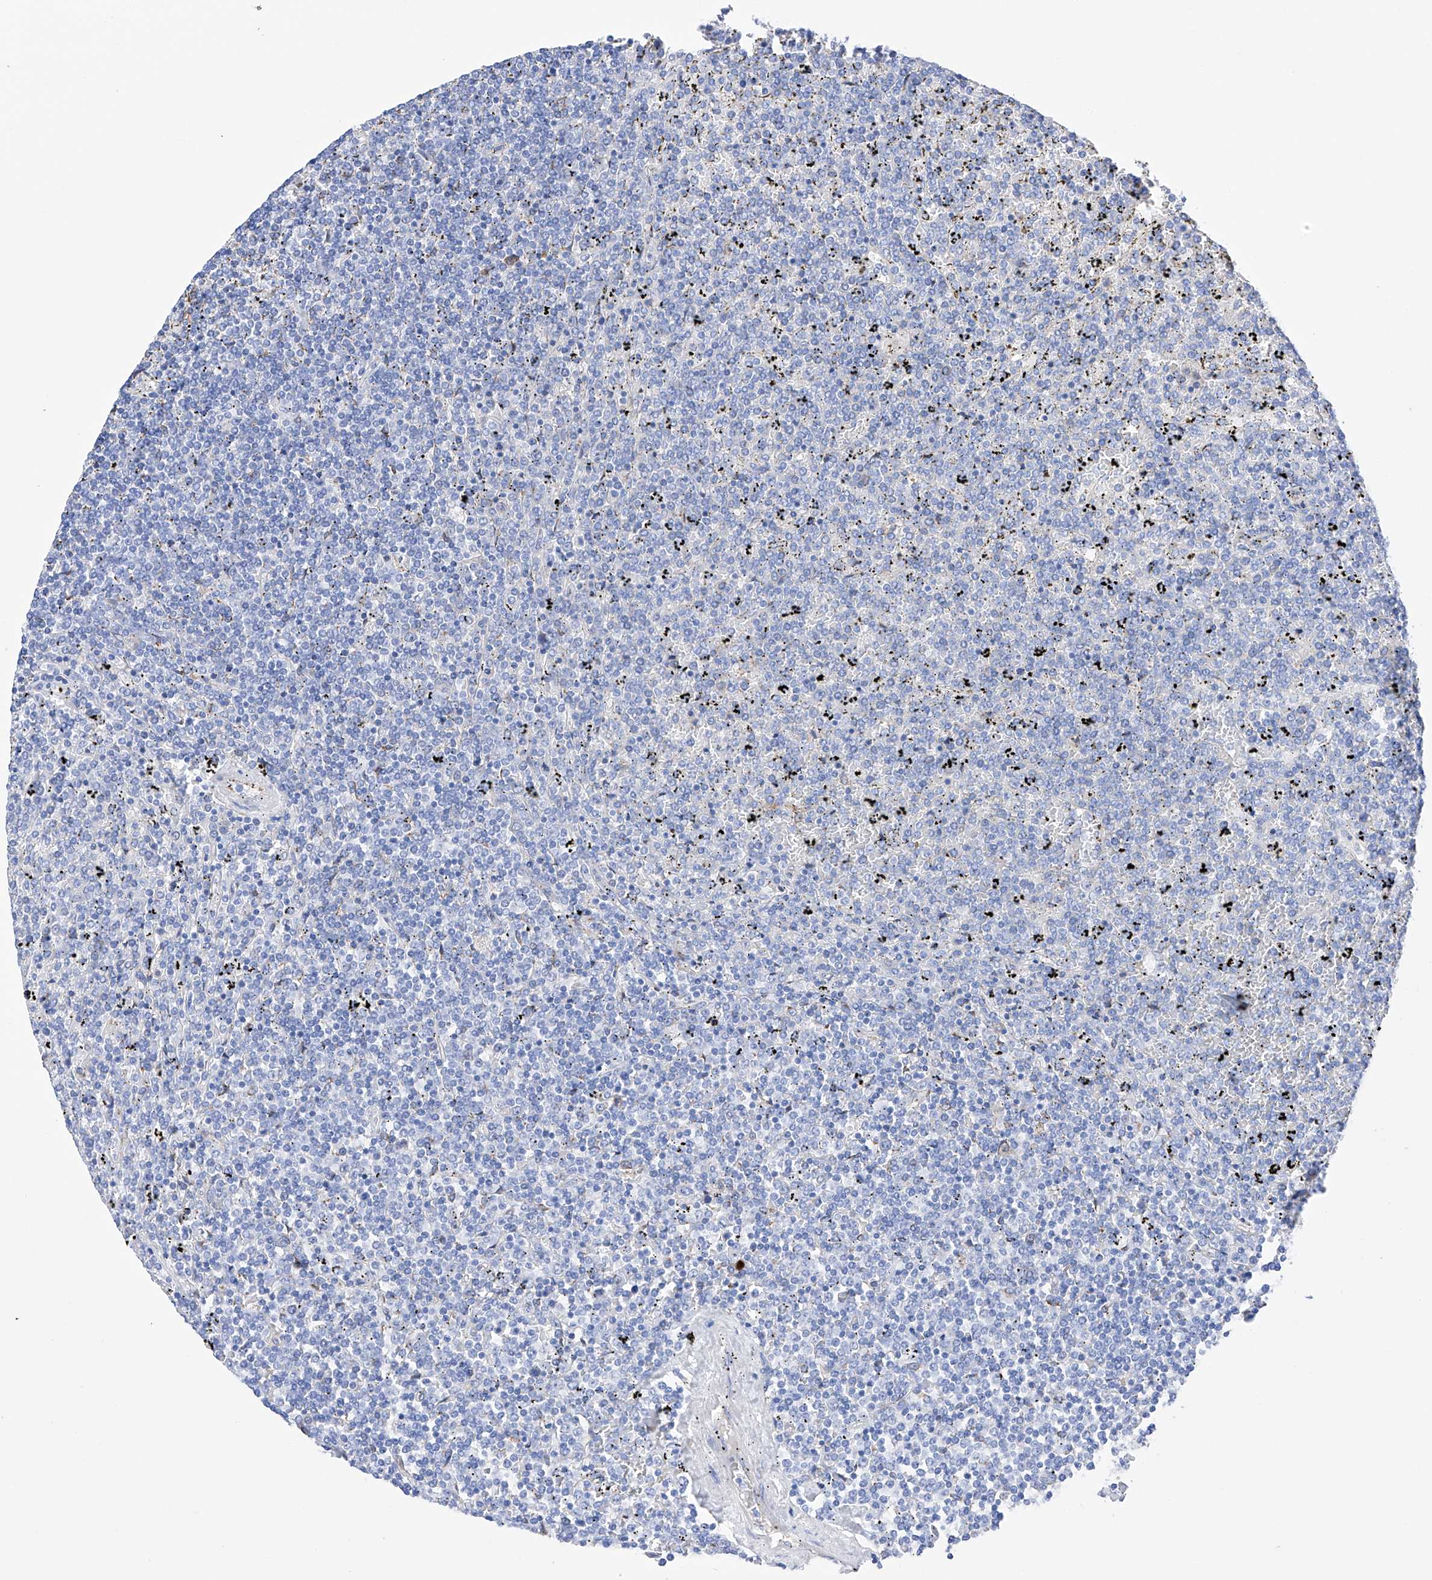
{"staining": {"intensity": "negative", "quantity": "none", "location": "none"}, "tissue": "lymphoma", "cell_type": "Tumor cells", "image_type": "cancer", "snomed": [{"axis": "morphology", "description": "Malignant lymphoma, non-Hodgkin's type, Low grade"}, {"axis": "topography", "description": "Spleen"}], "caption": "This is an immunohistochemistry image of low-grade malignant lymphoma, non-Hodgkin's type. There is no positivity in tumor cells.", "gene": "PDIA5", "patient": {"sex": "female", "age": 19}}